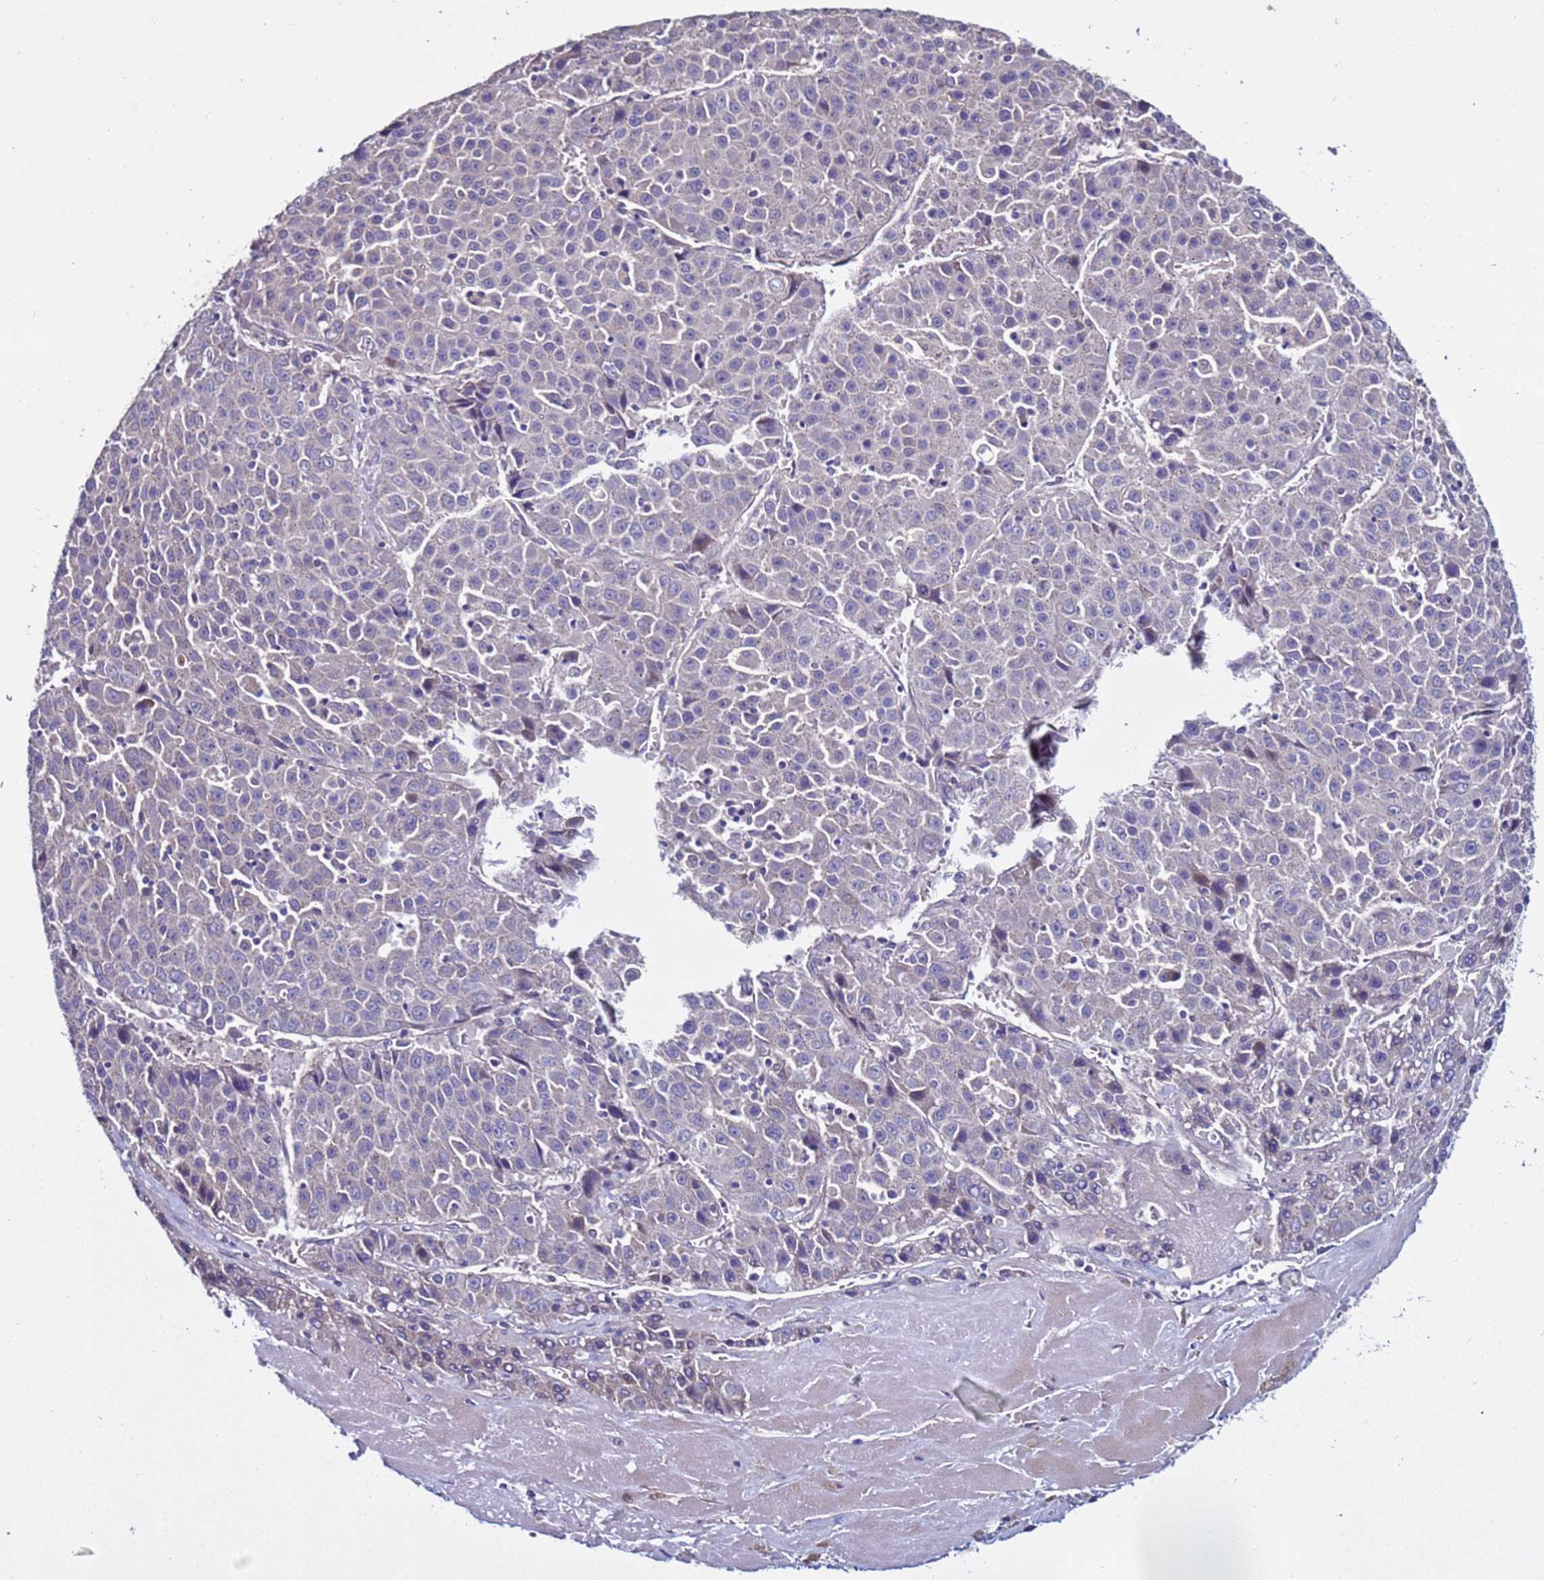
{"staining": {"intensity": "negative", "quantity": "none", "location": "none"}, "tissue": "liver cancer", "cell_type": "Tumor cells", "image_type": "cancer", "snomed": [{"axis": "morphology", "description": "Carcinoma, Hepatocellular, NOS"}, {"axis": "topography", "description": "Liver"}], "caption": "Immunohistochemistry image of liver cancer (hepatocellular carcinoma) stained for a protein (brown), which shows no positivity in tumor cells. The staining was performed using DAB (3,3'-diaminobenzidine) to visualize the protein expression in brown, while the nuclei were stained in blue with hematoxylin (Magnification: 20x).", "gene": "RABL2B", "patient": {"sex": "female", "age": 53}}